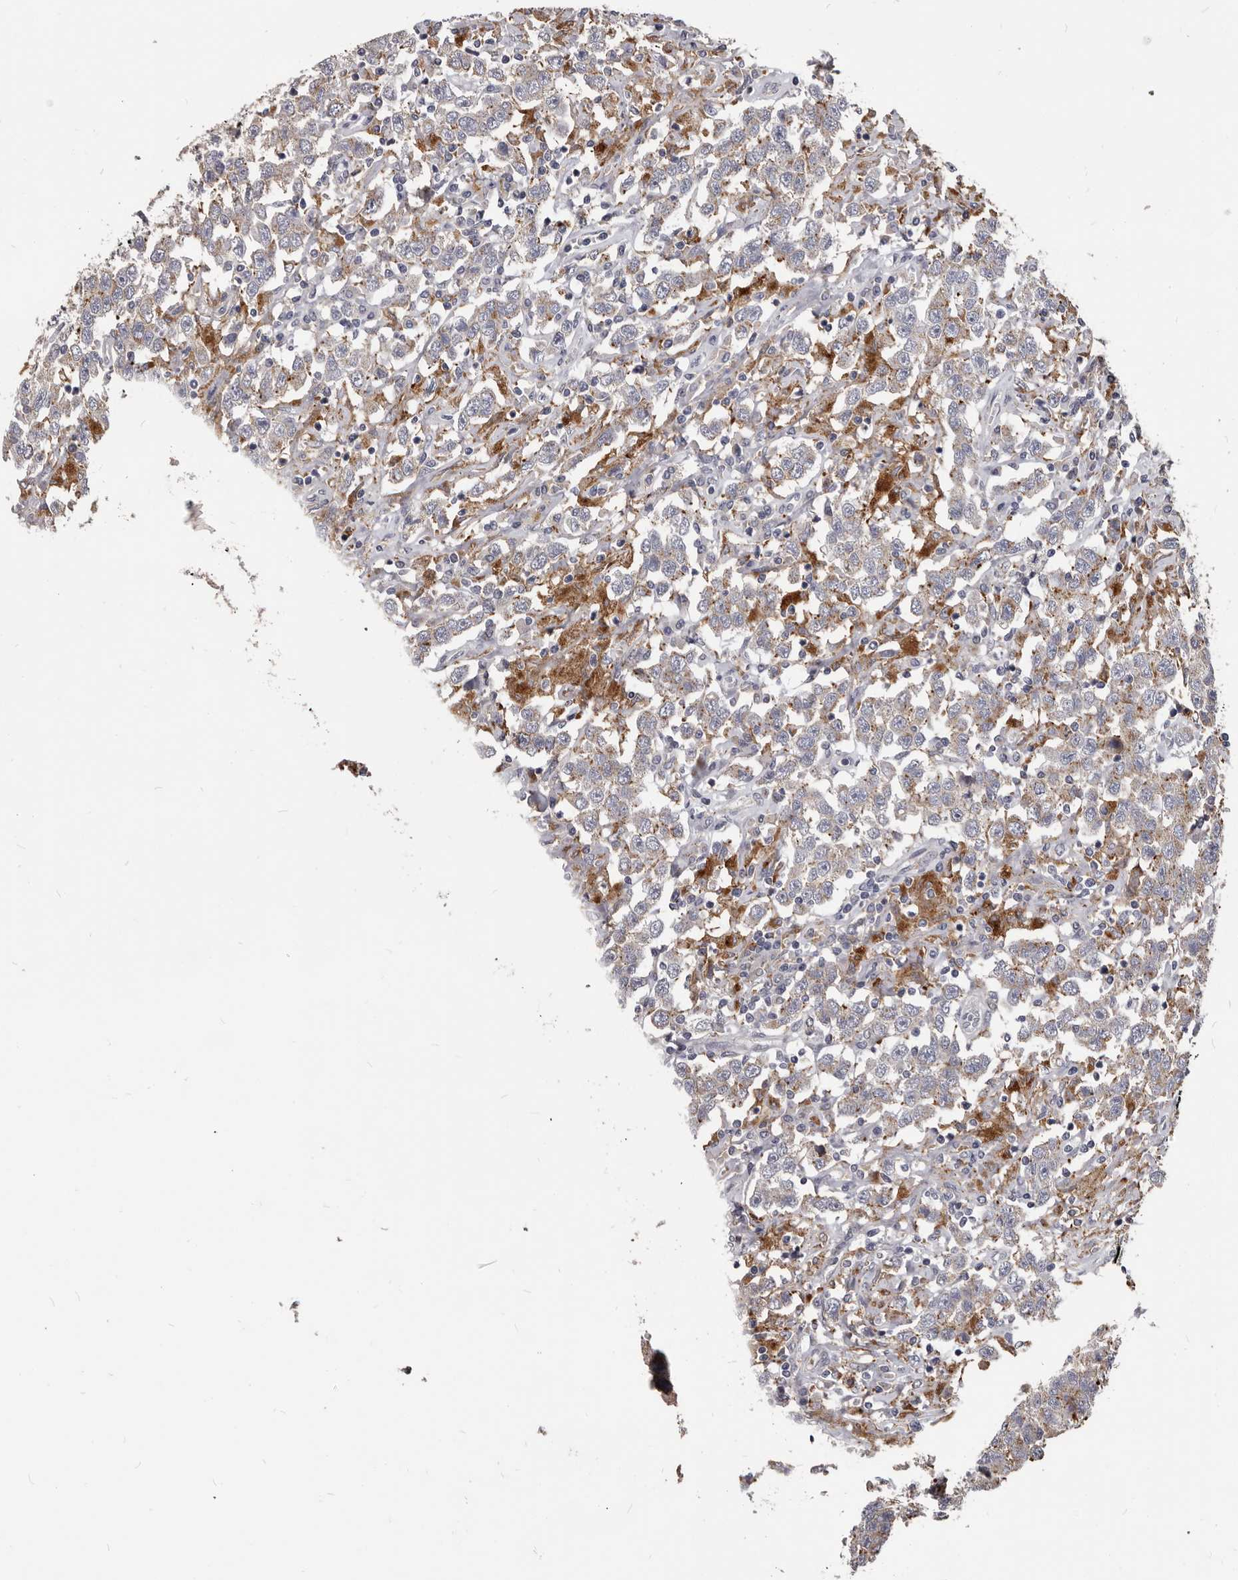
{"staining": {"intensity": "weak", "quantity": "<25%", "location": "cytoplasmic/membranous"}, "tissue": "testis cancer", "cell_type": "Tumor cells", "image_type": "cancer", "snomed": [{"axis": "morphology", "description": "Seminoma, NOS"}, {"axis": "topography", "description": "Testis"}], "caption": "The IHC micrograph has no significant positivity in tumor cells of testis seminoma tissue.", "gene": "PI4K2A", "patient": {"sex": "male", "age": 41}}